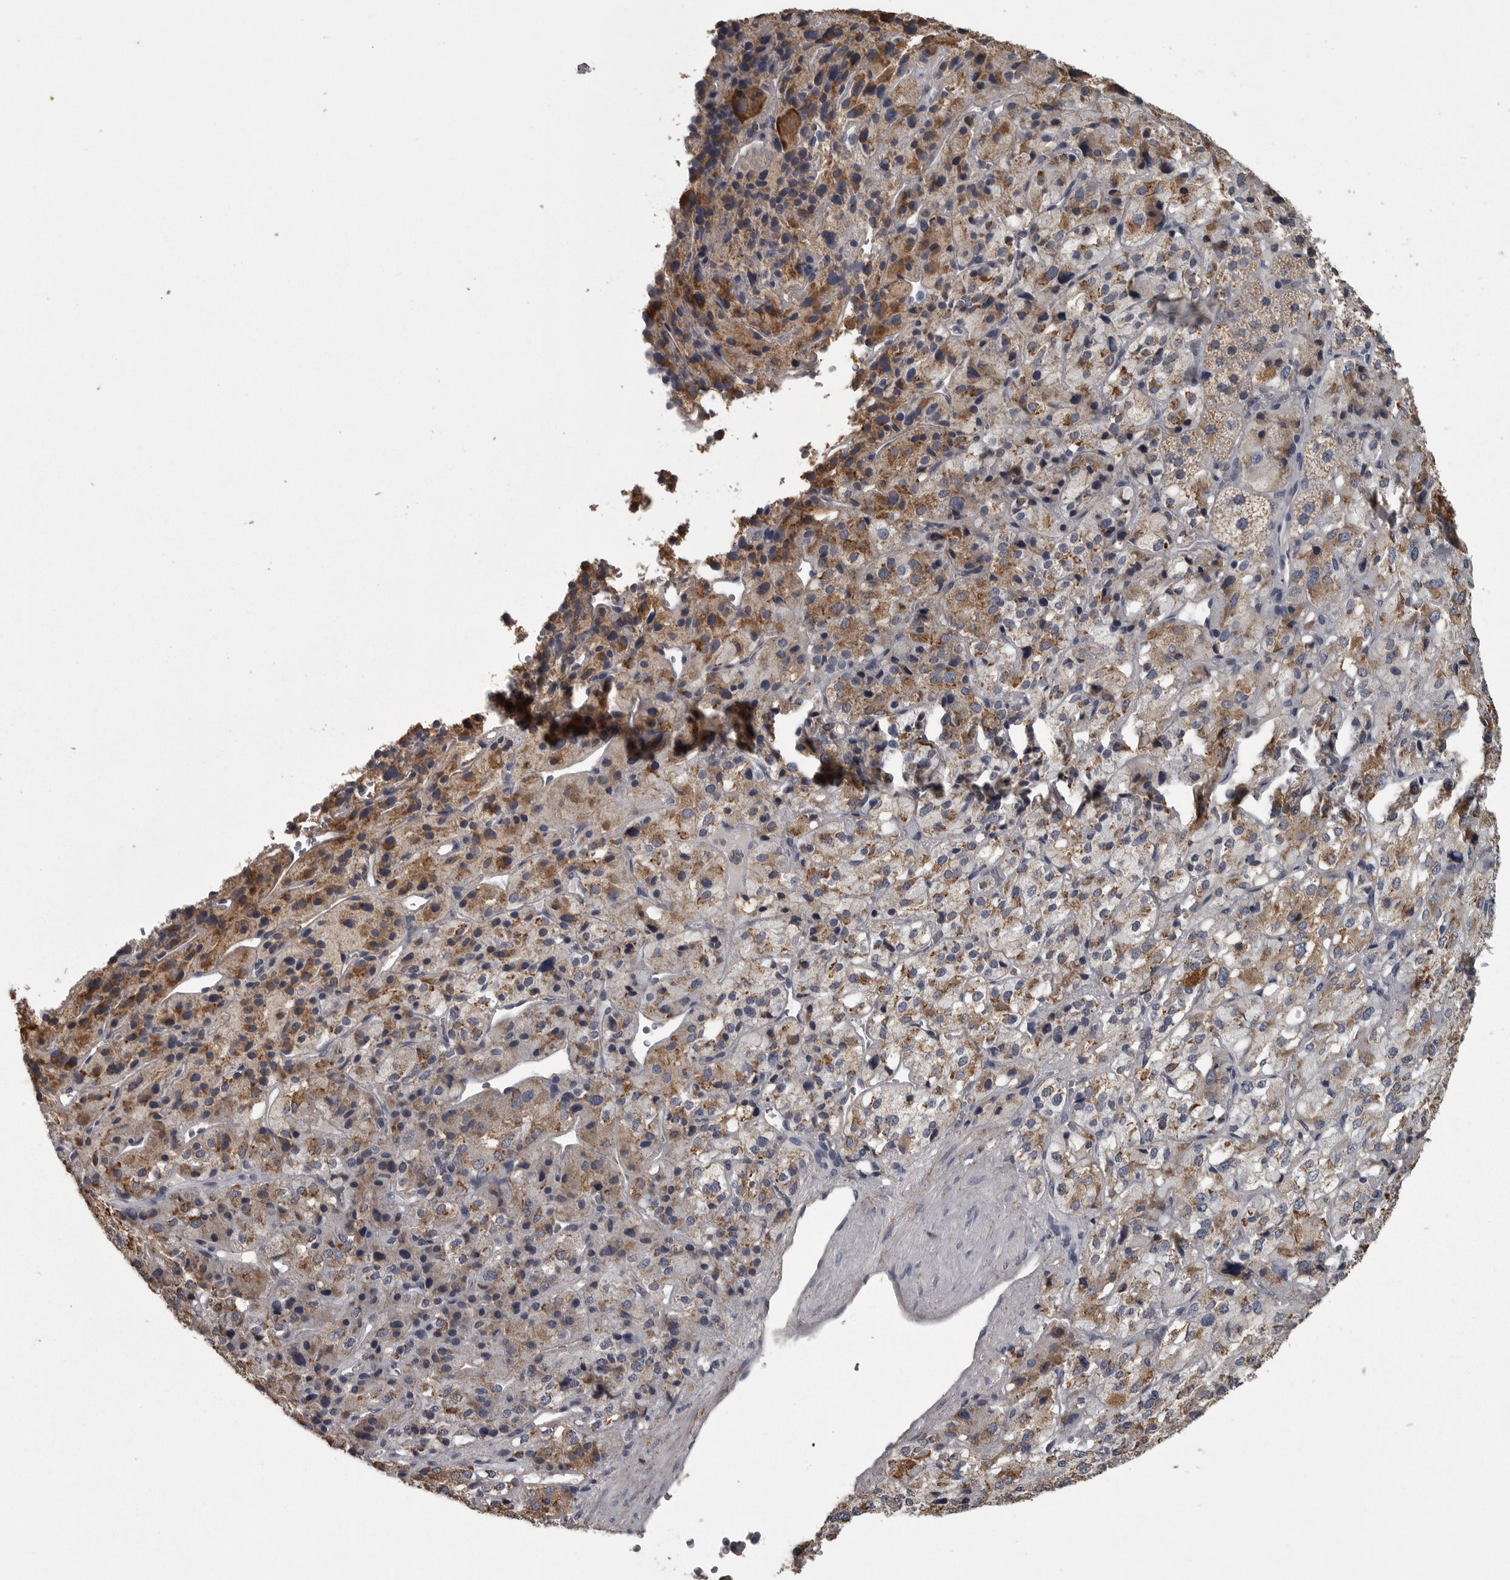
{"staining": {"intensity": "moderate", "quantity": "25%-75%", "location": "cytoplasmic/membranous"}, "tissue": "adrenal gland", "cell_type": "Glandular cells", "image_type": "normal", "snomed": [{"axis": "morphology", "description": "Normal tissue, NOS"}, {"axis": "topography", "description": "Adrenal gland"}], "caption": "This image demonstrates IHC staining of normal adrenal gland, with medium moderate cytoplasmic/membranous positivity in about 25%-75% of glandular cells.", "gene": "FRK", "patient": {"sex": "female", "age": 44}}